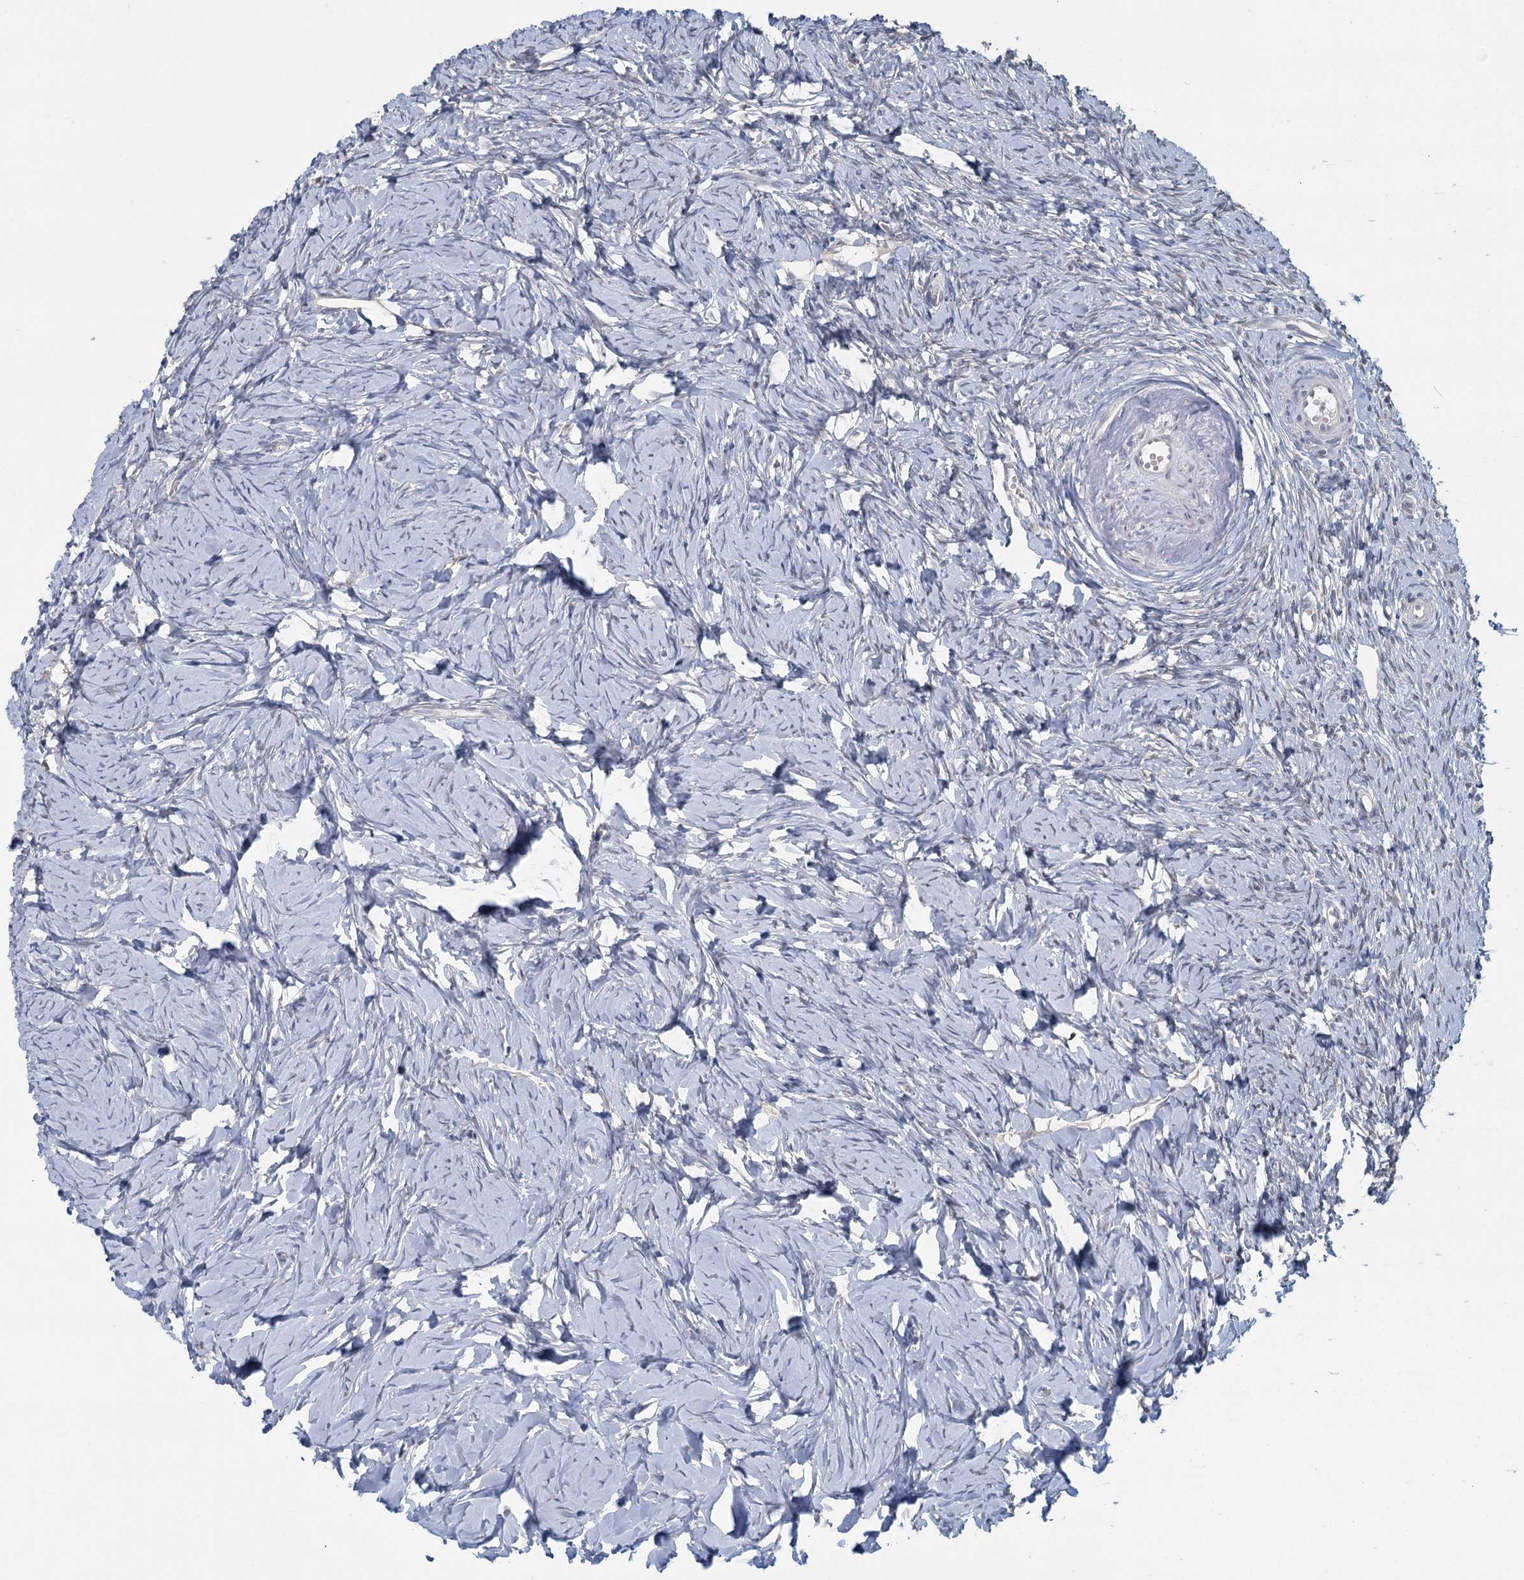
{"staining": {"intensity": "negative", "quantity": "none", "location": "none"}, "tissue": "ovary", "cell_type": "Ovarian stroma cells", "image_type": "normal", "snomed": [{"axis": "morphology", "description": "Normal tissue, NOS"}, {"axis": "topography", "description": "Ovary"}], "caption": "DAB immunohistochemical staining of benign ovary demonstrates no significant positivity in ovarian stroma cells. Nuclei are stained in blue.", "gene": "MYO7B", "patient": {"sex": "female", "age": 51}}